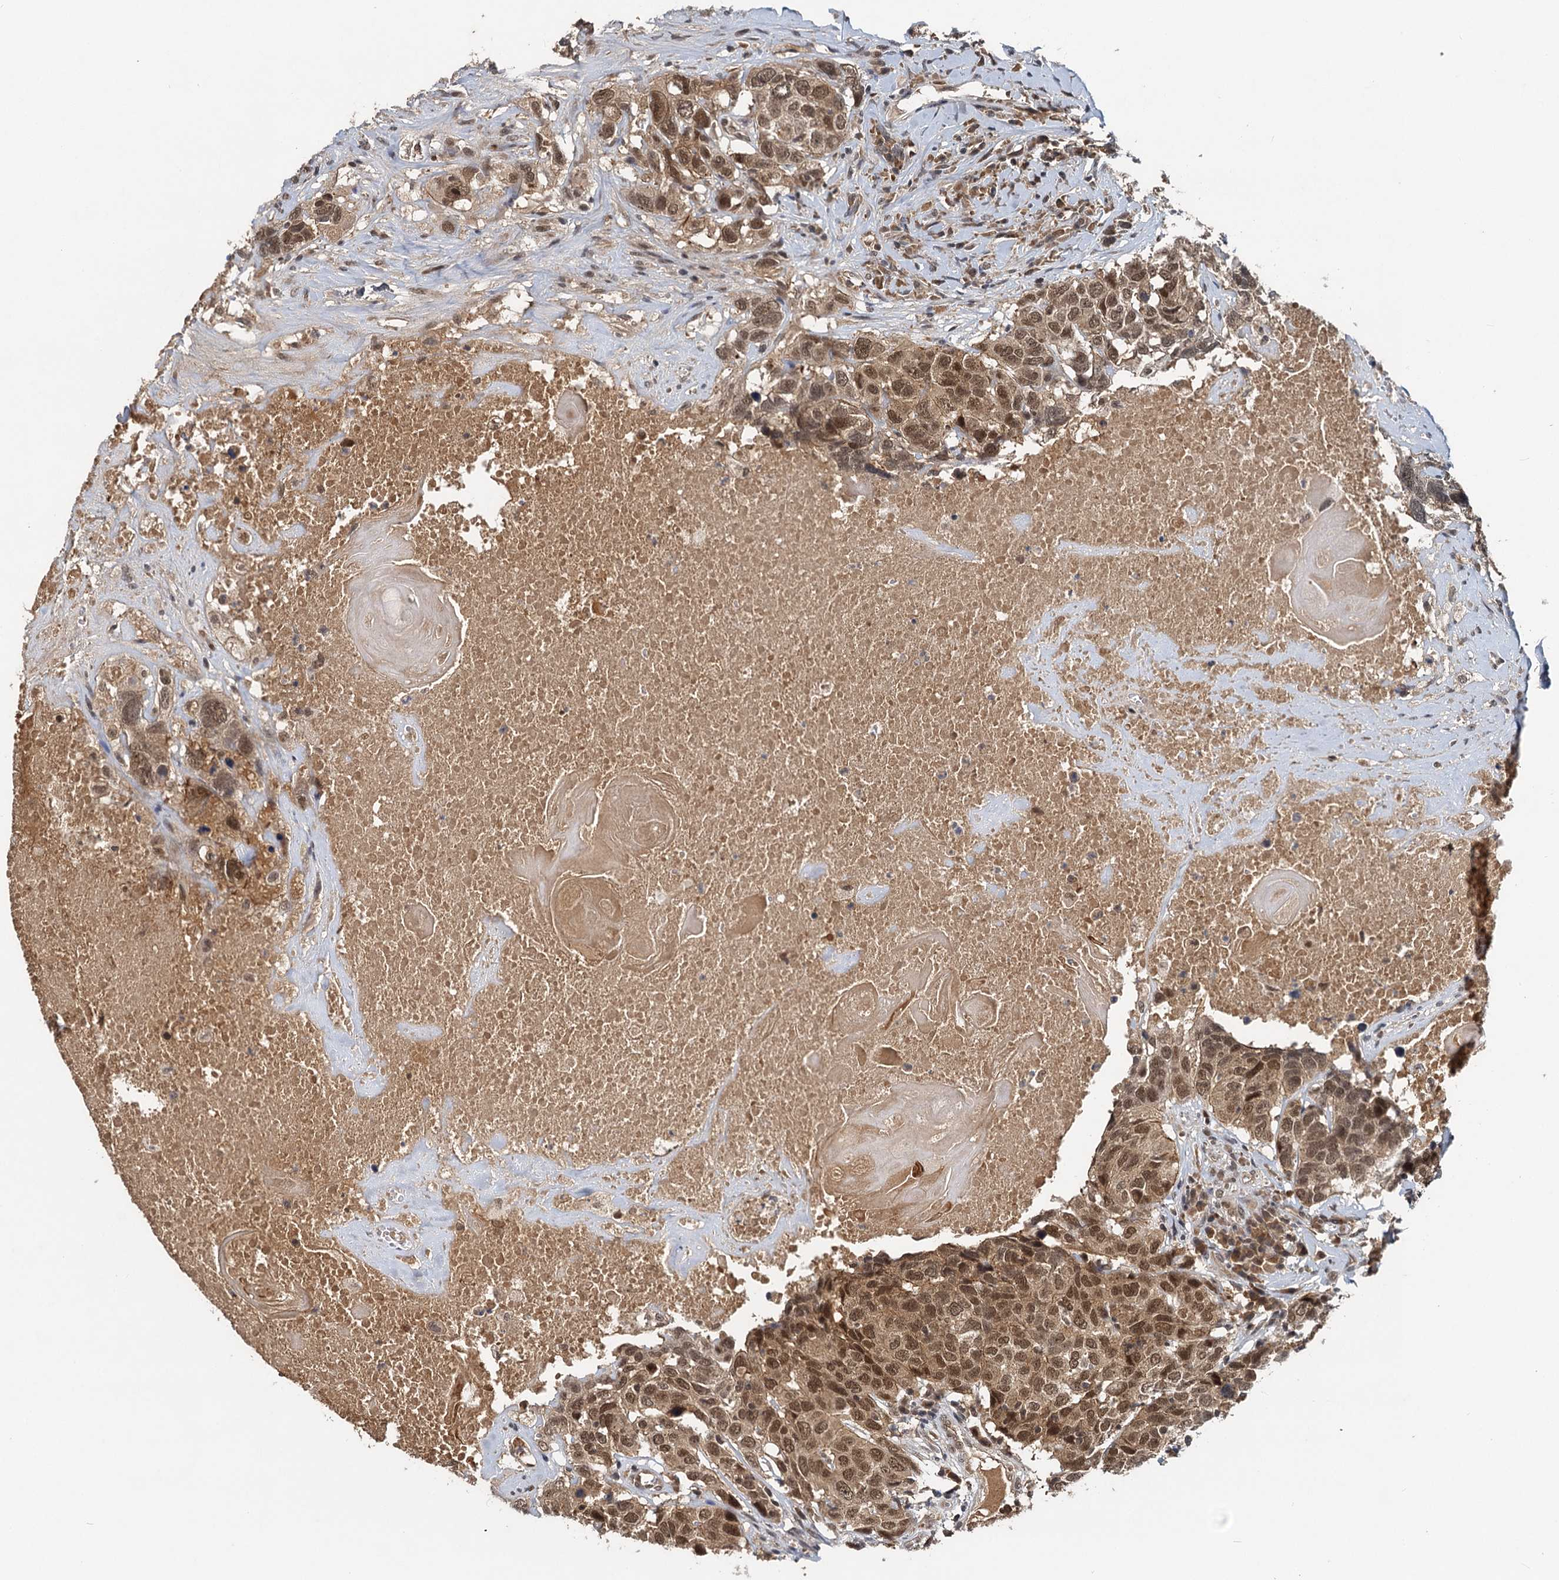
{"staining": {"intensity": "moderate", "quantity": ">75%", "location": "nuclear"}, "tissue": "head and neck cancer", "cell_type": "Tumor cells", "image_type": "cancer", "snomed": [{"axis": "morphology", "description": "Squamous cell carcinoma, NOS"}, {"axis": "topography", "description": "Head-Neck"}], "caption": "A brown stain shows moderate nuclear staining of a protein in human head and neck cancer tumor cells. The staining was performed using DAB to visualize the protein expression in brown, while the nuclei were stained in blue with hematoxylin (Magnification: 20x).", "gene": "RITA1", "patient": {"sex": "male", "age": 66}}